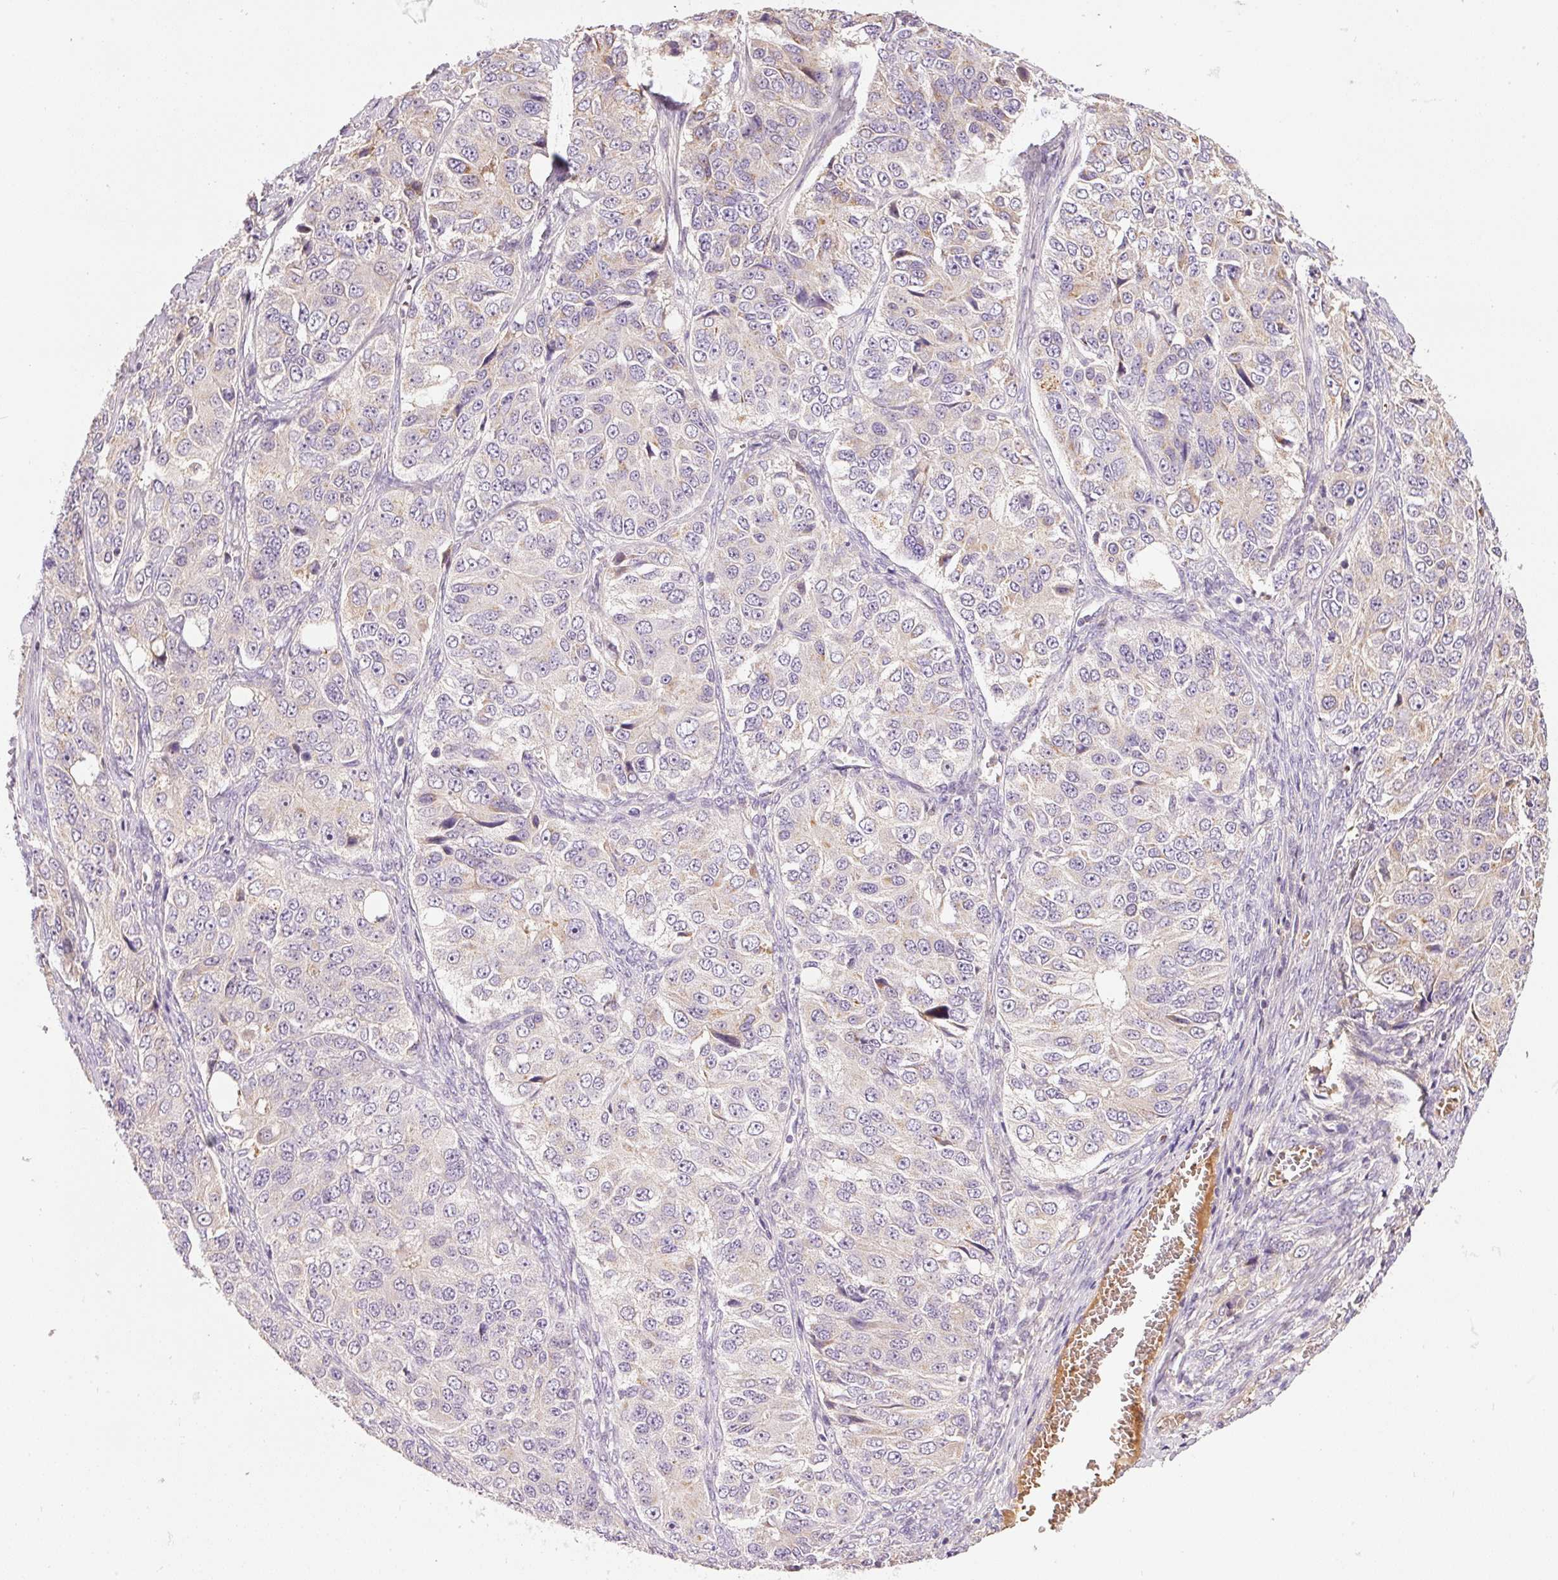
{"staining": {"intensity": "weak", "quantity": "<25%", "location": "cytoplasmic/membranous"}, "tissue": "ovarian cancer", "cell_type": "Tumor cells", "image_type": "cancer", "snomed": [{"axis": "morphology", "description": "Carcinoma, endometroid"}, {"axis": "topography", "description": "Ovary"}], "caption": "Immunohistochemistry micrograph of ovarian cancer stained for a protein (brown), which shows no expression in tumor cells.", "gene": "CMTM8", "patient": {"sex": "female", "age": 51}}